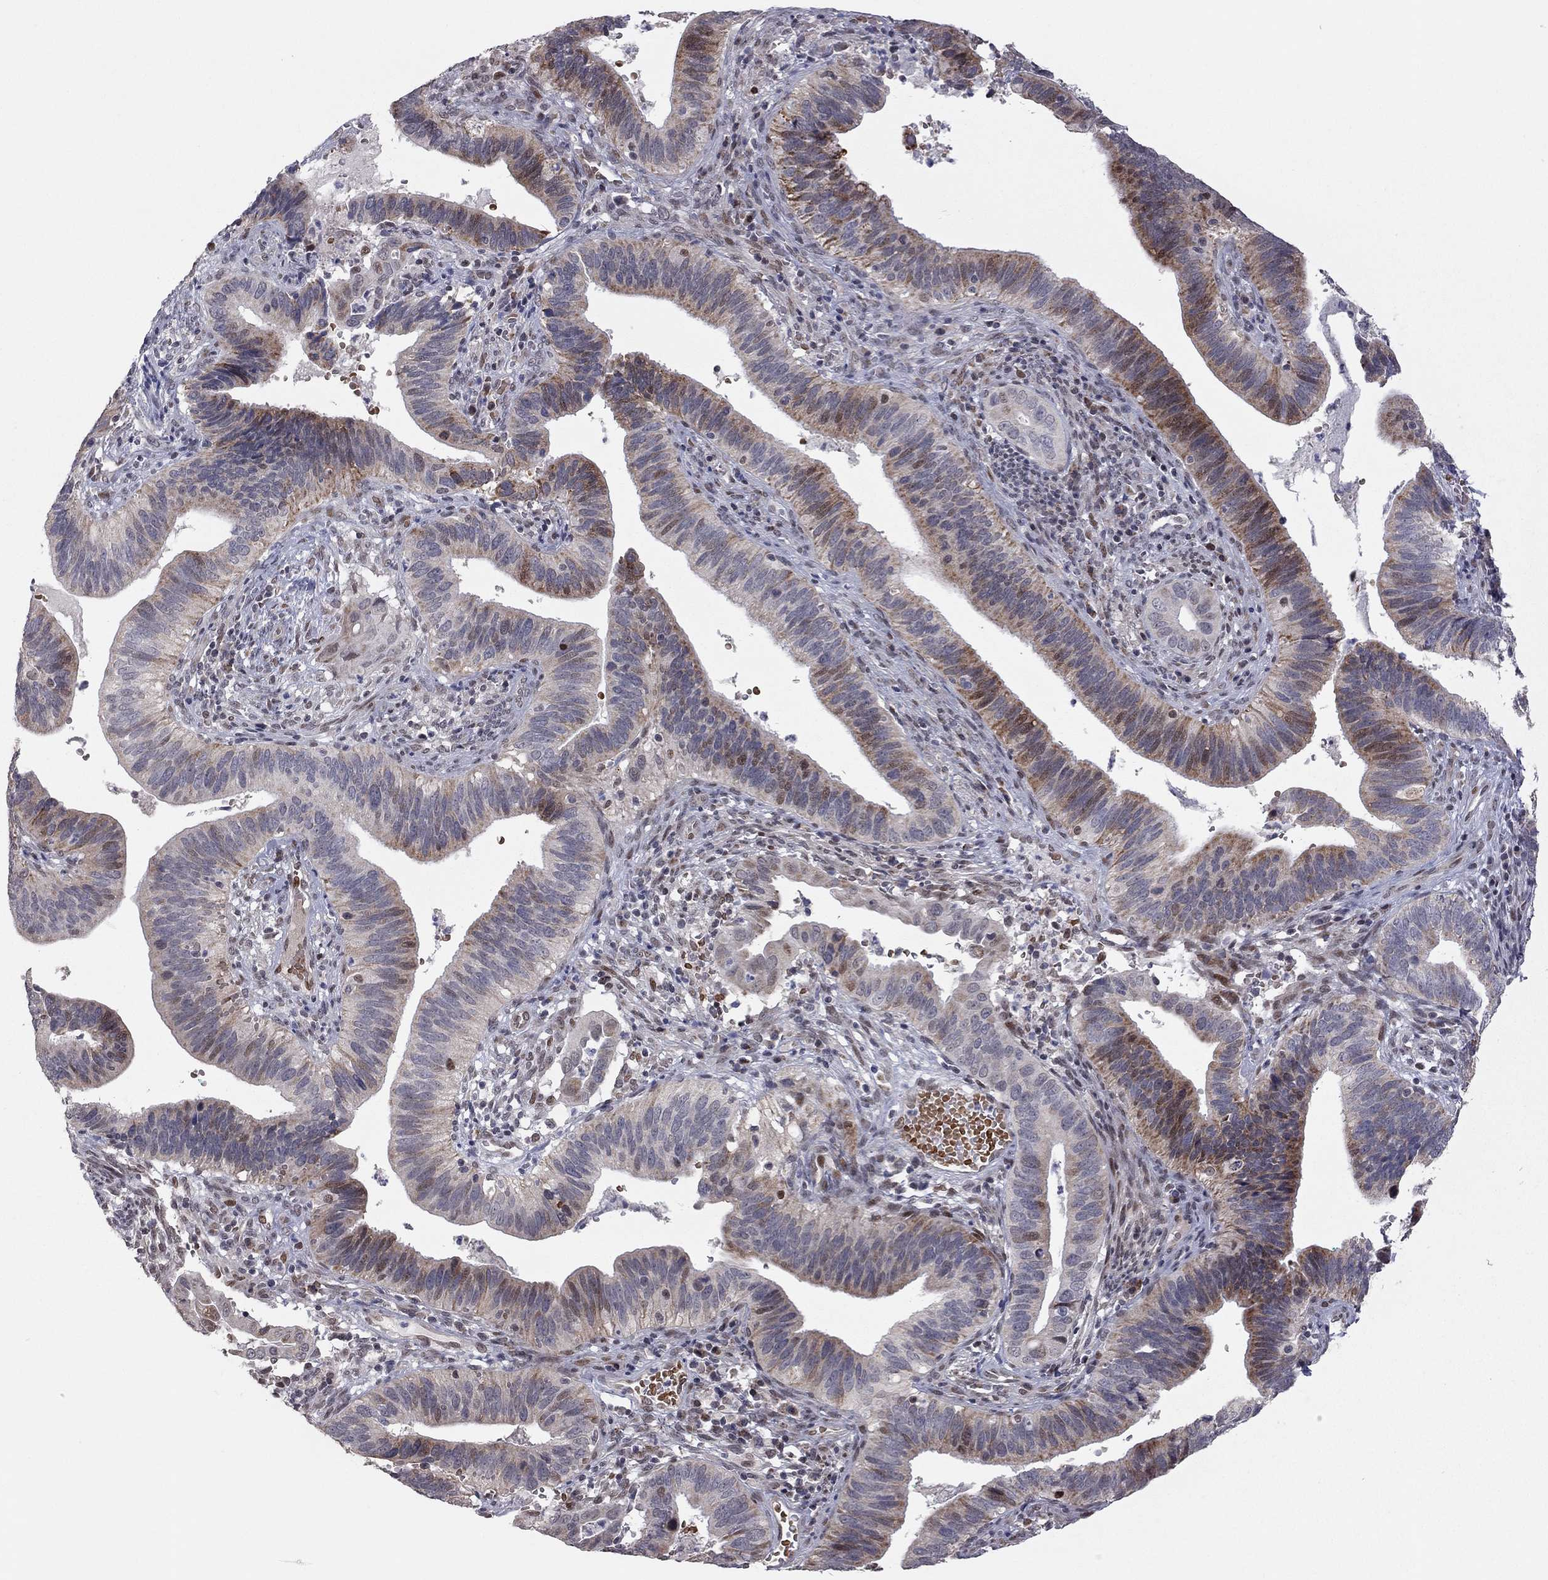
{"staining": {"intensity": "strong", "quantity": "<25%", "location": "cytoplasmic/membranous"}, "tissue": "cervical cancer", "cell_type": "Tumor cells", "image_type": "cancer", "snomed": [{"axis": "morphology", "description": "Adenocarcinoma, NOS"}, {"axis": "topography", "description": "Cervix"}], "caption": "Cervical cancer (adenocarcinoma) stained for a protein (brown) demonstrates strong cytoplasmic/membranous positive expression in approximately <25% of tumor cells.", "gene": "MC3R", "patient": {"sex": "female", "age": 42}}